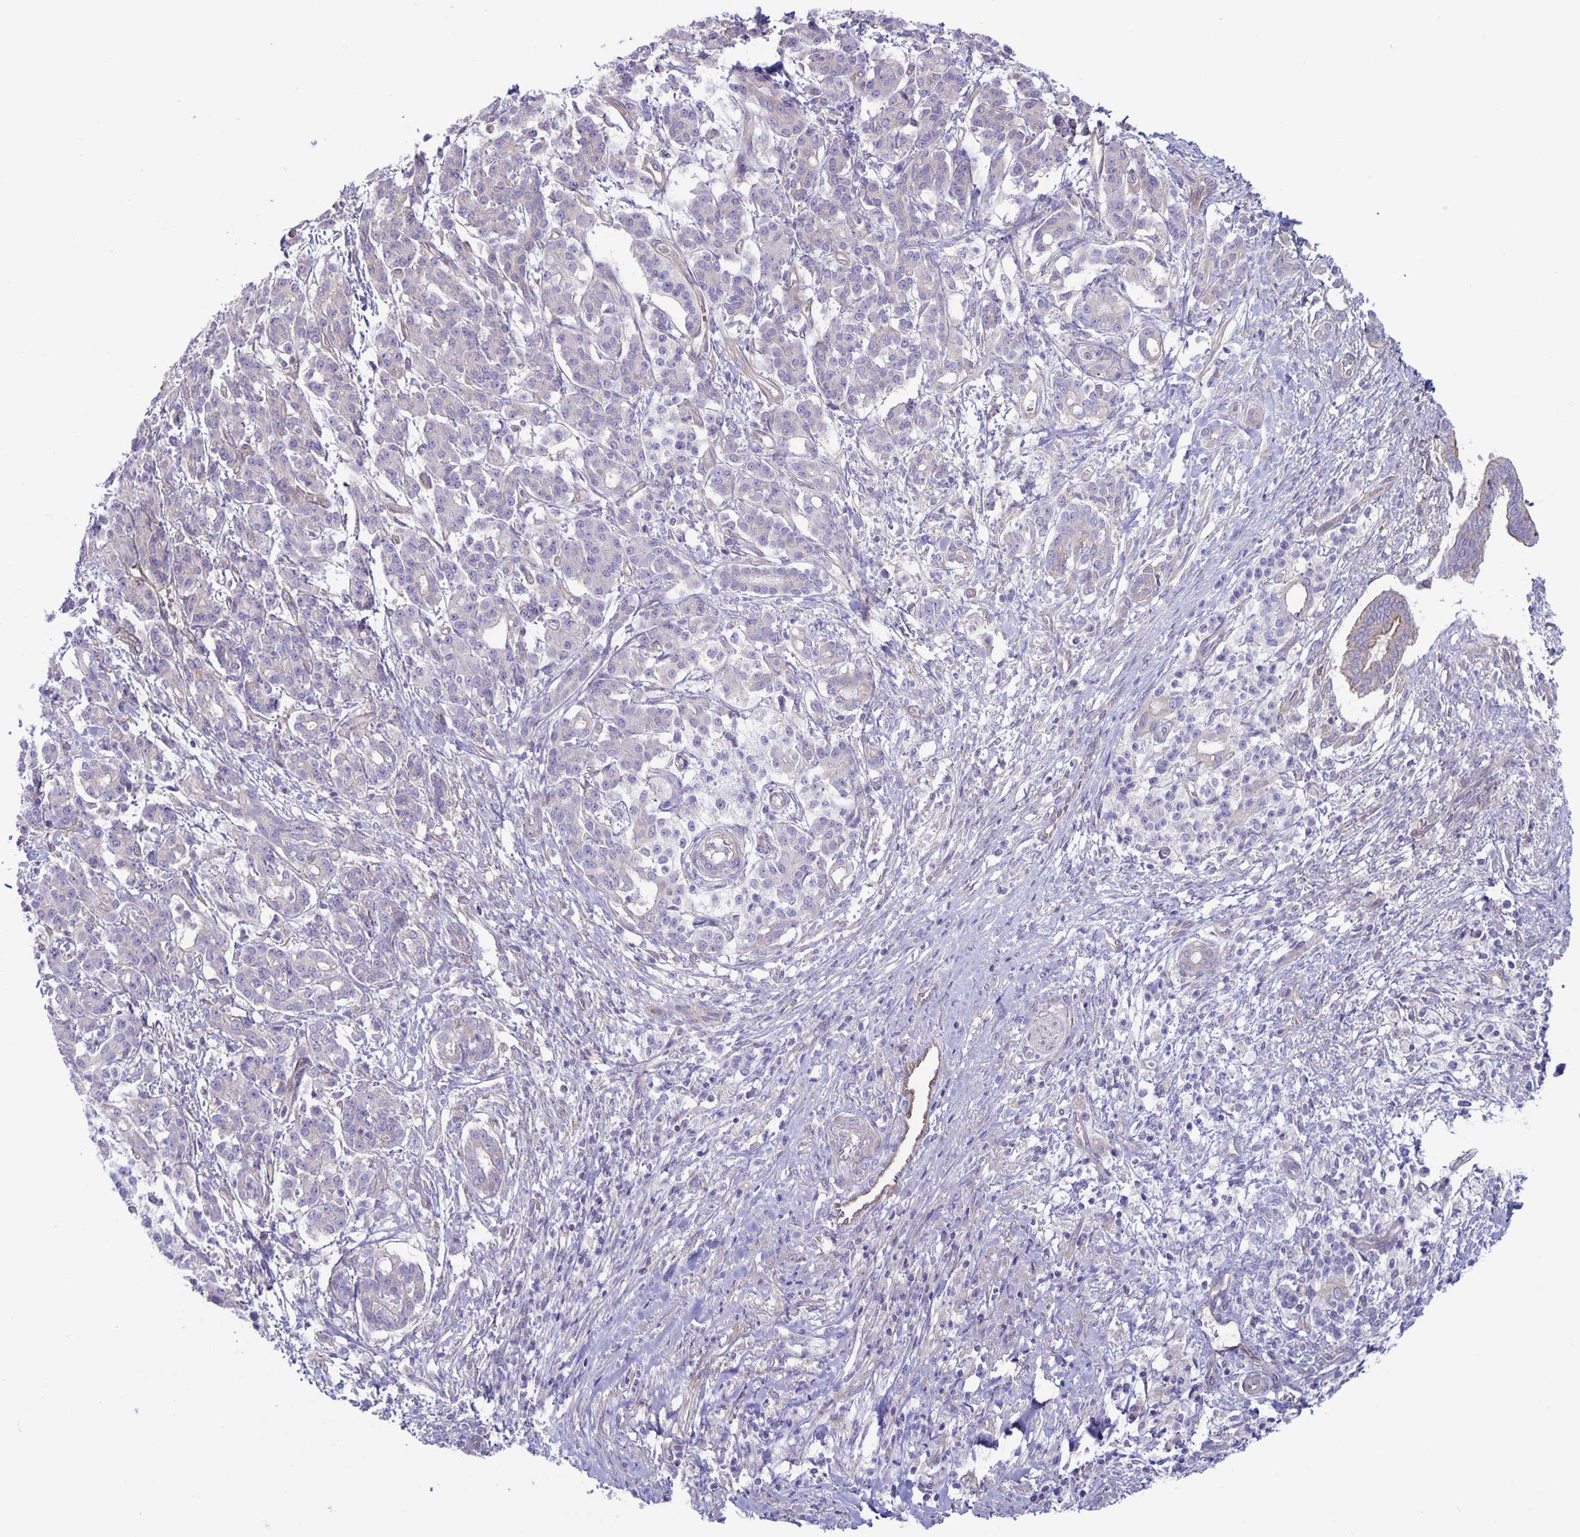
{"staining": {"intensity": "moderate", "quantity": "<25%", "location": "cytoplasmic/membranous"}, "tissue": "pancreatic cancer", "cell_type": "Tumor cells", "image_type": "cancer", "snomed": [{"axis": "morphology", "description": "Adenocarcinoma, NOS"}, {"axis": "topography", "description": "Pancreas"}], "caption": "IHC (DAB (3,3'-diaminobenzidine)) staining of pancreatic adenocarcinoma exhibits moderate cytoplasmic/membranous protein positivity in approximately <25% of tumor cells.", "gene": "PLCB3", "patient": {"sex": "male", "age": 68}}